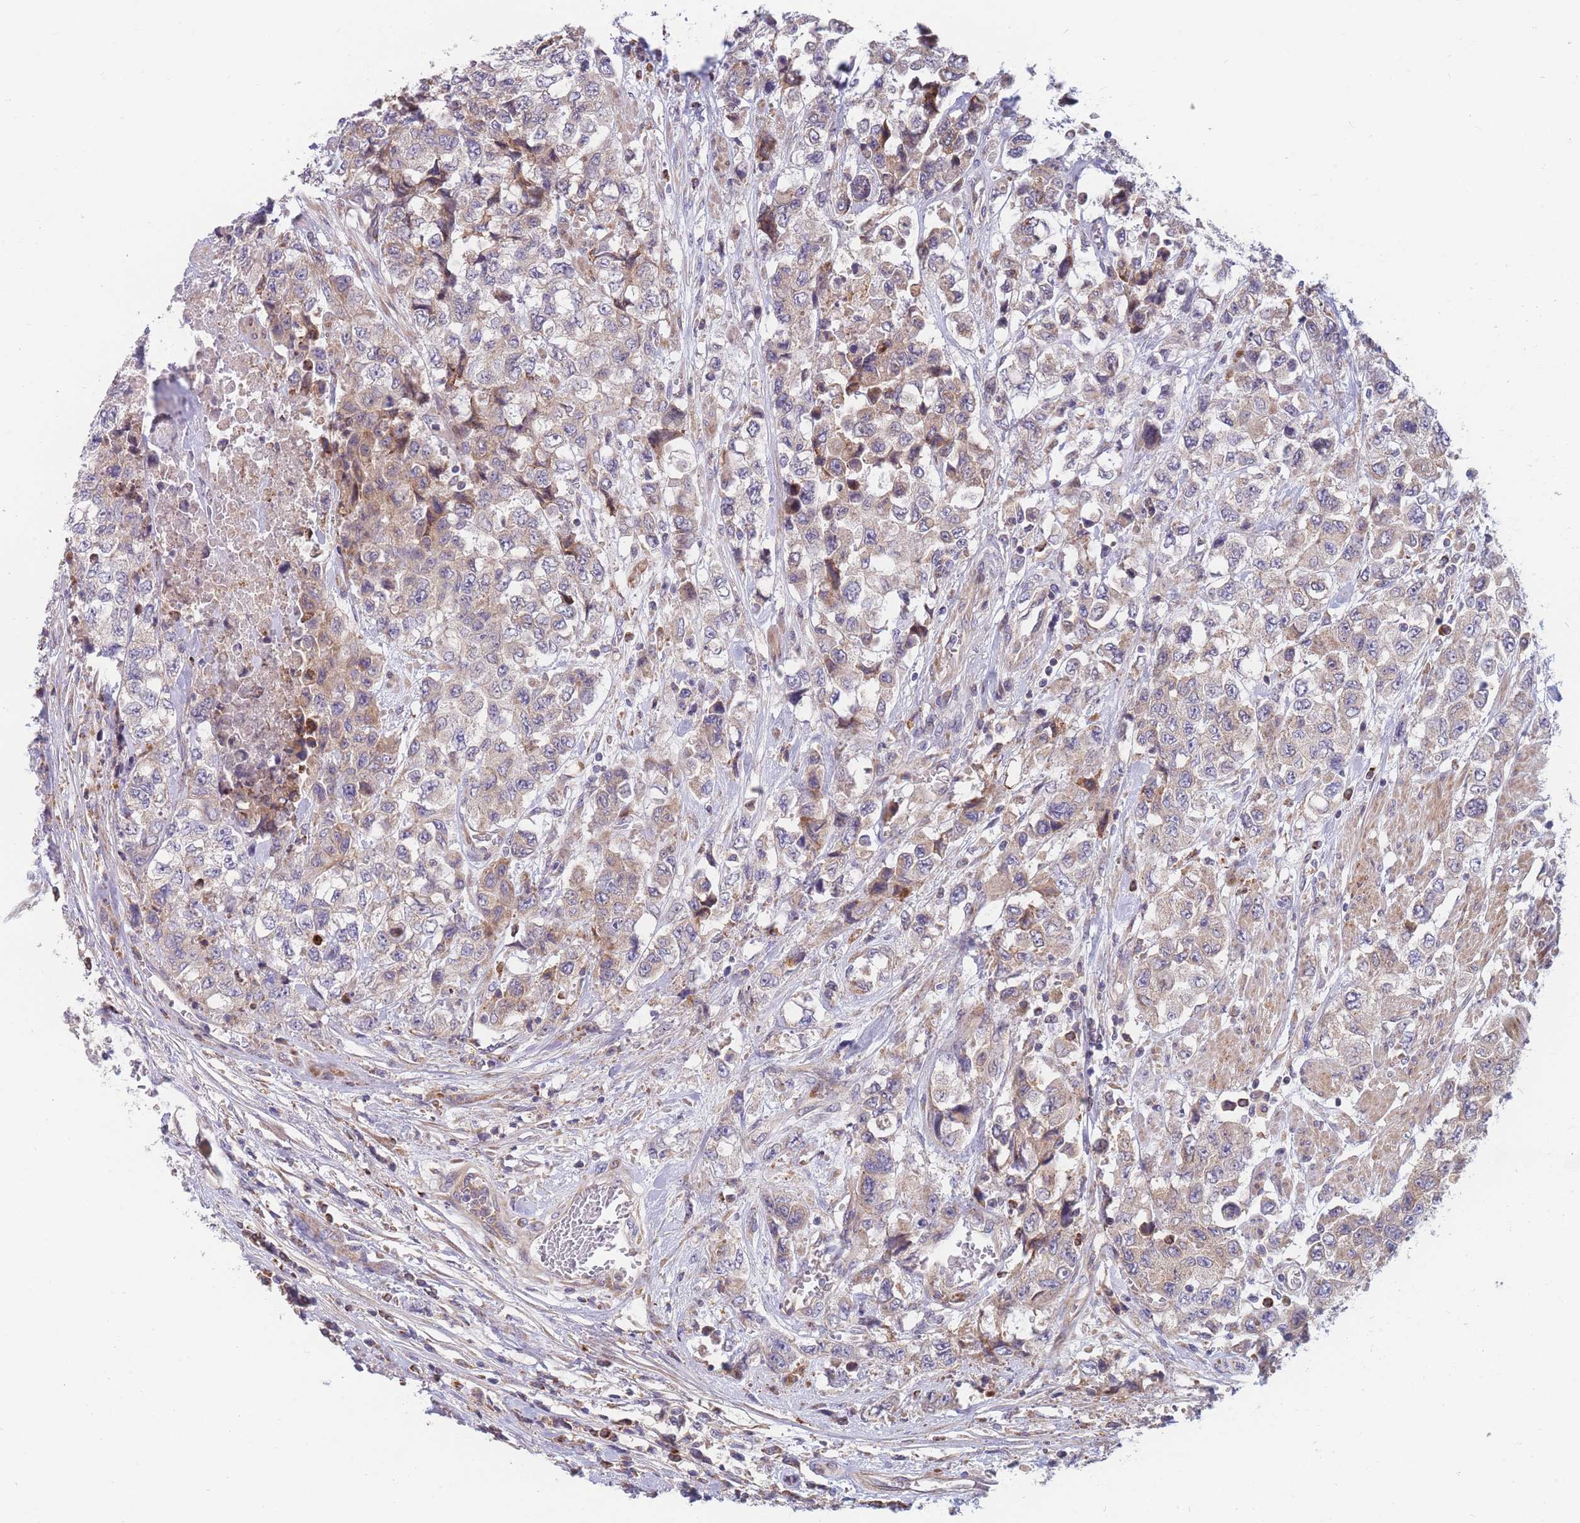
{"staining": {"intensity": "weak", "quantity": "<25%", "location": "cytoplasmic/membranous"}, "tissue": "urothelial cancer", "cell_type": "Tumor cells", "image_type": "cancer", "snomed": [{"axis": "morphology", "description": "Urothelial carcinoma, High grade"}, {"axis": "topography", "description": "Urinary bladder"}], "caption": "This is a micrograph of immunohistochemistry (IHC) staining of urothelial carcinoma (high-grade), which shows no positivity in tumor cells.", "gene": "TMEM131L", "patient": {"sex": "female", "age": 78}}